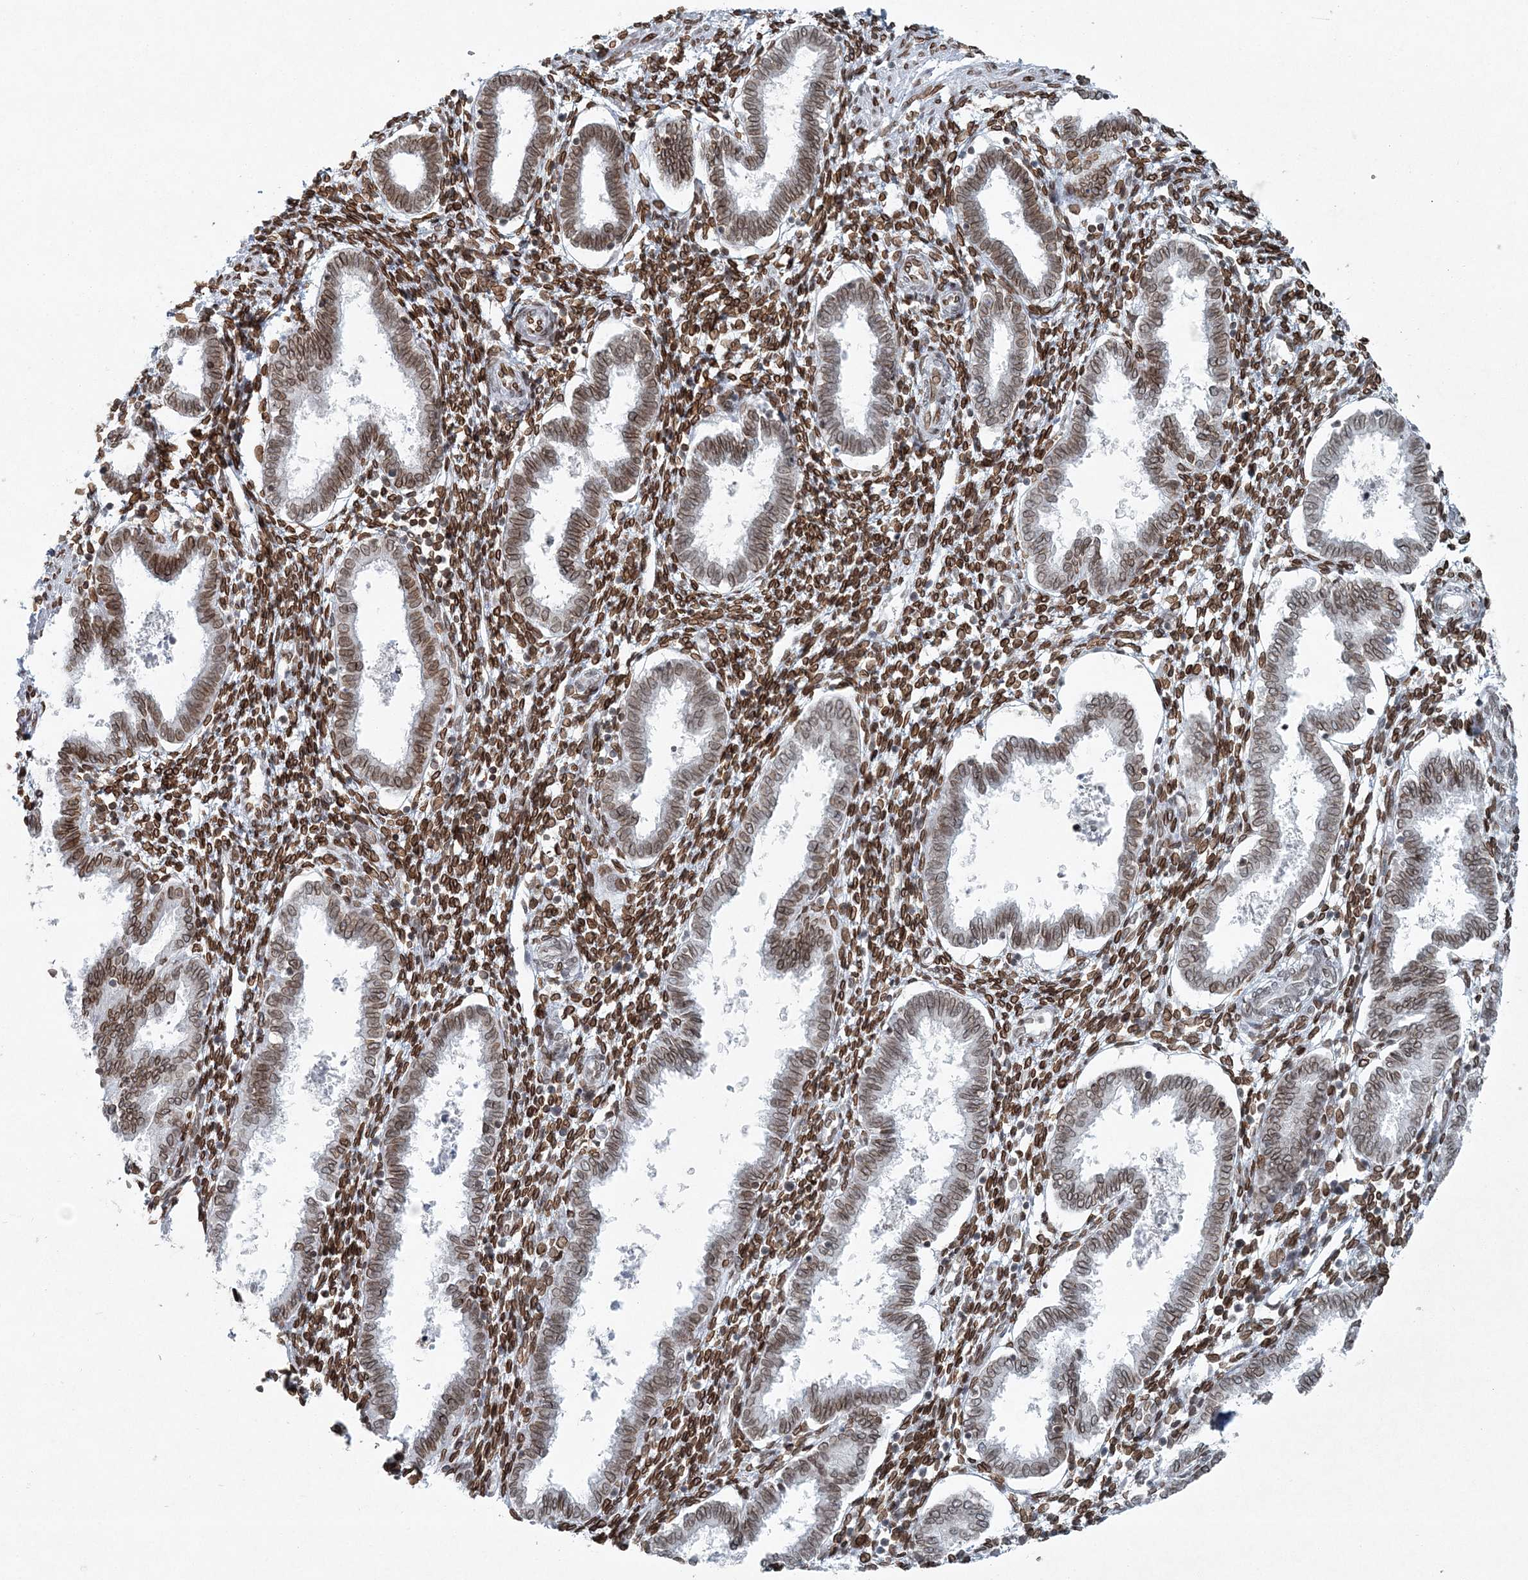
{"staining": {"intensity": "strong", "quantity": ">75%", "location": "cytoplasmic/membranous,nuclear"}, "tissue": "endometrium", "cell_type": "Cells in endometrial stroma", "image_type": "normal", "snomed": [{"axis": "morphology", "description": "Normal tissue, NOS"}, {"axis": "topography", "description": "Endometrium"}], "caption": "Human endometrium stained for a protein (brown) exhibits strong cytoplasmic/membranous,nuclear positive expression in about >75% of cells in endometrial stroma.", "gene": "GJD4", "patient": {"sex": "female", "age": 33}}